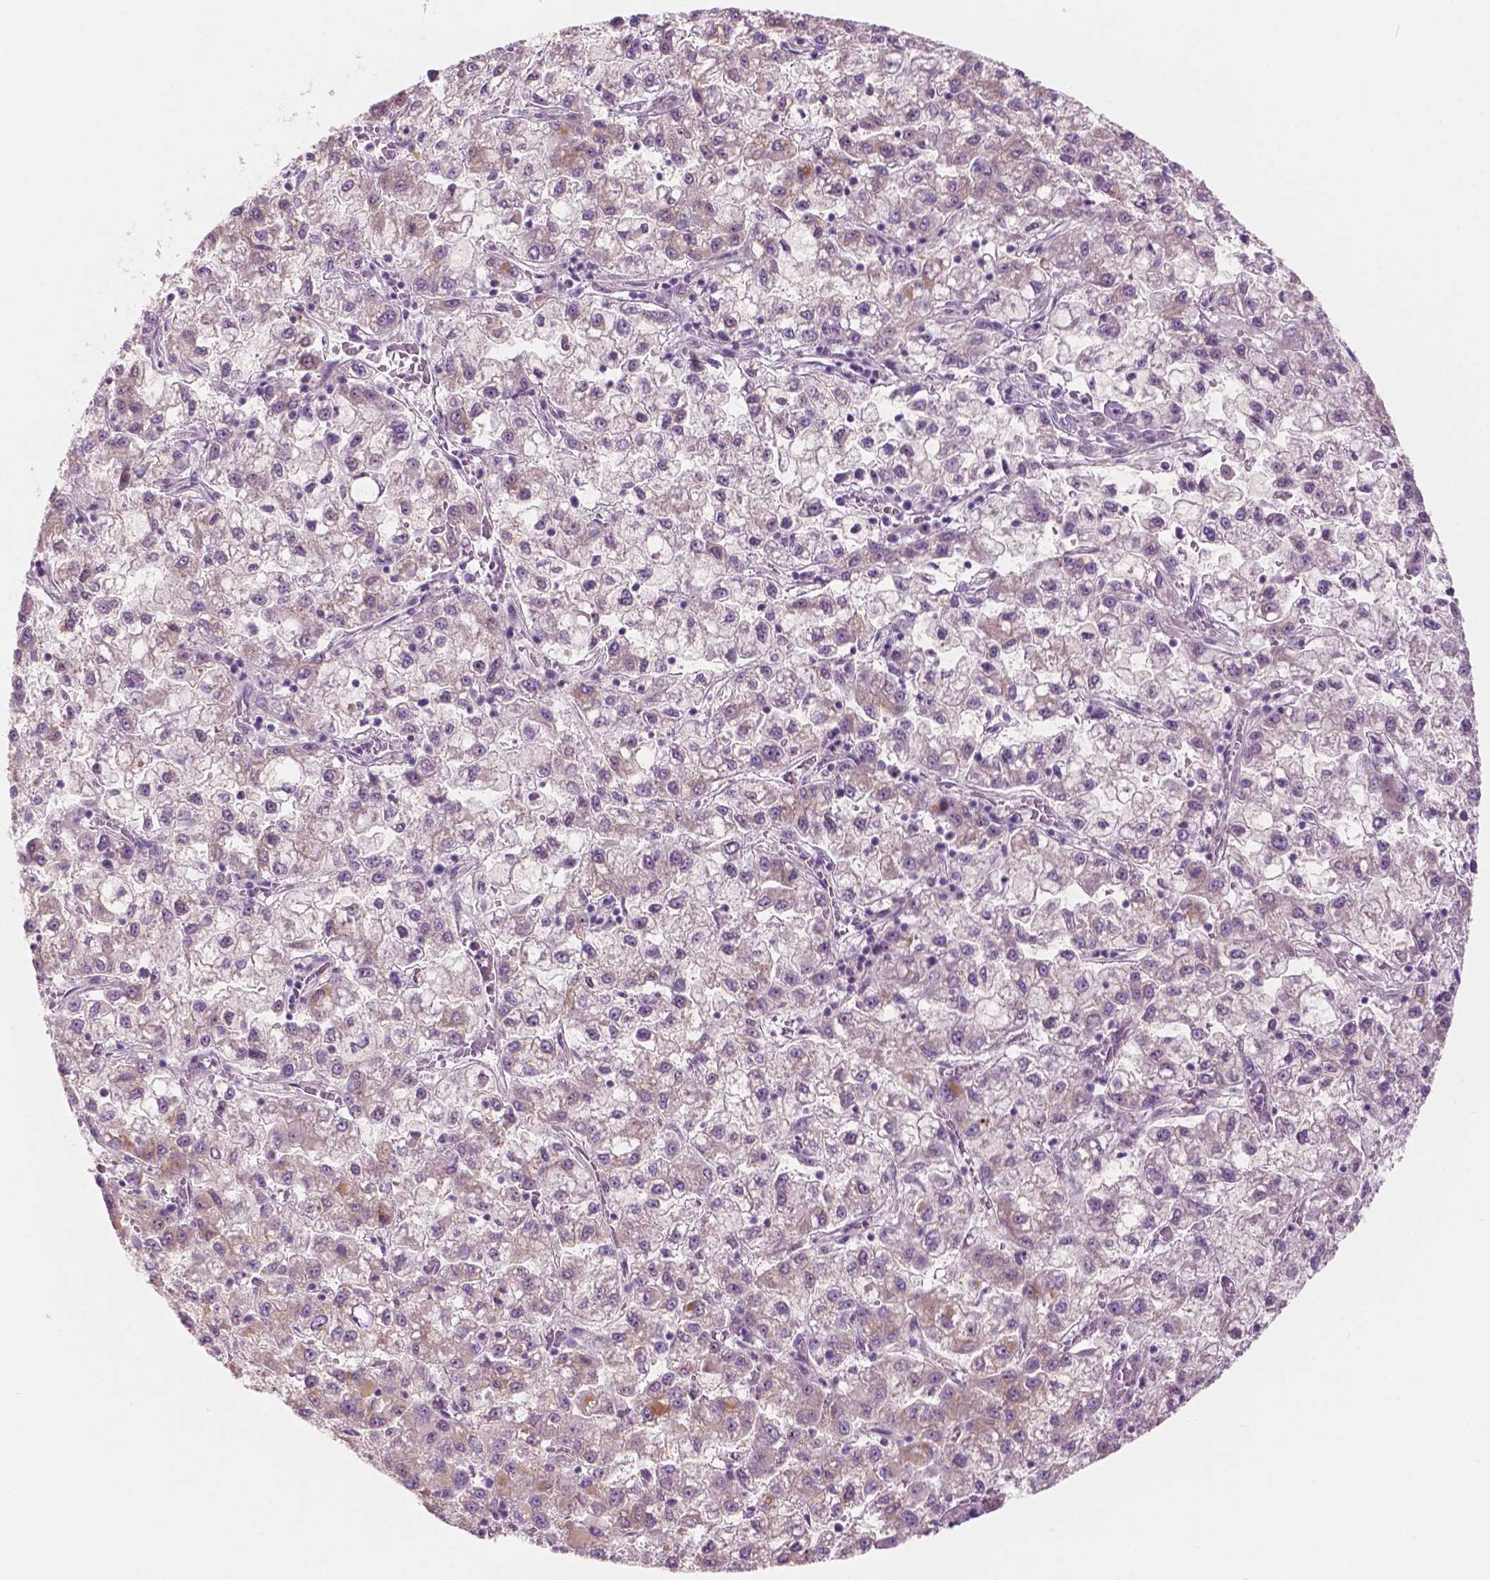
{"staining": {"intensity": "weak", "quantity": "25%-75%", "location": "cytoplasmic/membranous"}, "tissue": "liver cancer", "cell_type": "Tumor cells", "image_type": "cancer", "snomed": [{"axis": "morphology", "description": "Carcinoma, Hepatocellular, NOS"}, {"axis": "topography", "description": "Liver"}], "caption": "This photomicrograph exhibits liver hepatocellular carcinoma stained with immunohistochemistry (IHC) to label a protein in brown. The cytoplasmic/membranous of tumor cells show weak positivity for the protein. Nuclei are counter-stained blue.", "gene": "ZNF853", "patient": {"sex": "male", "age": 40}}